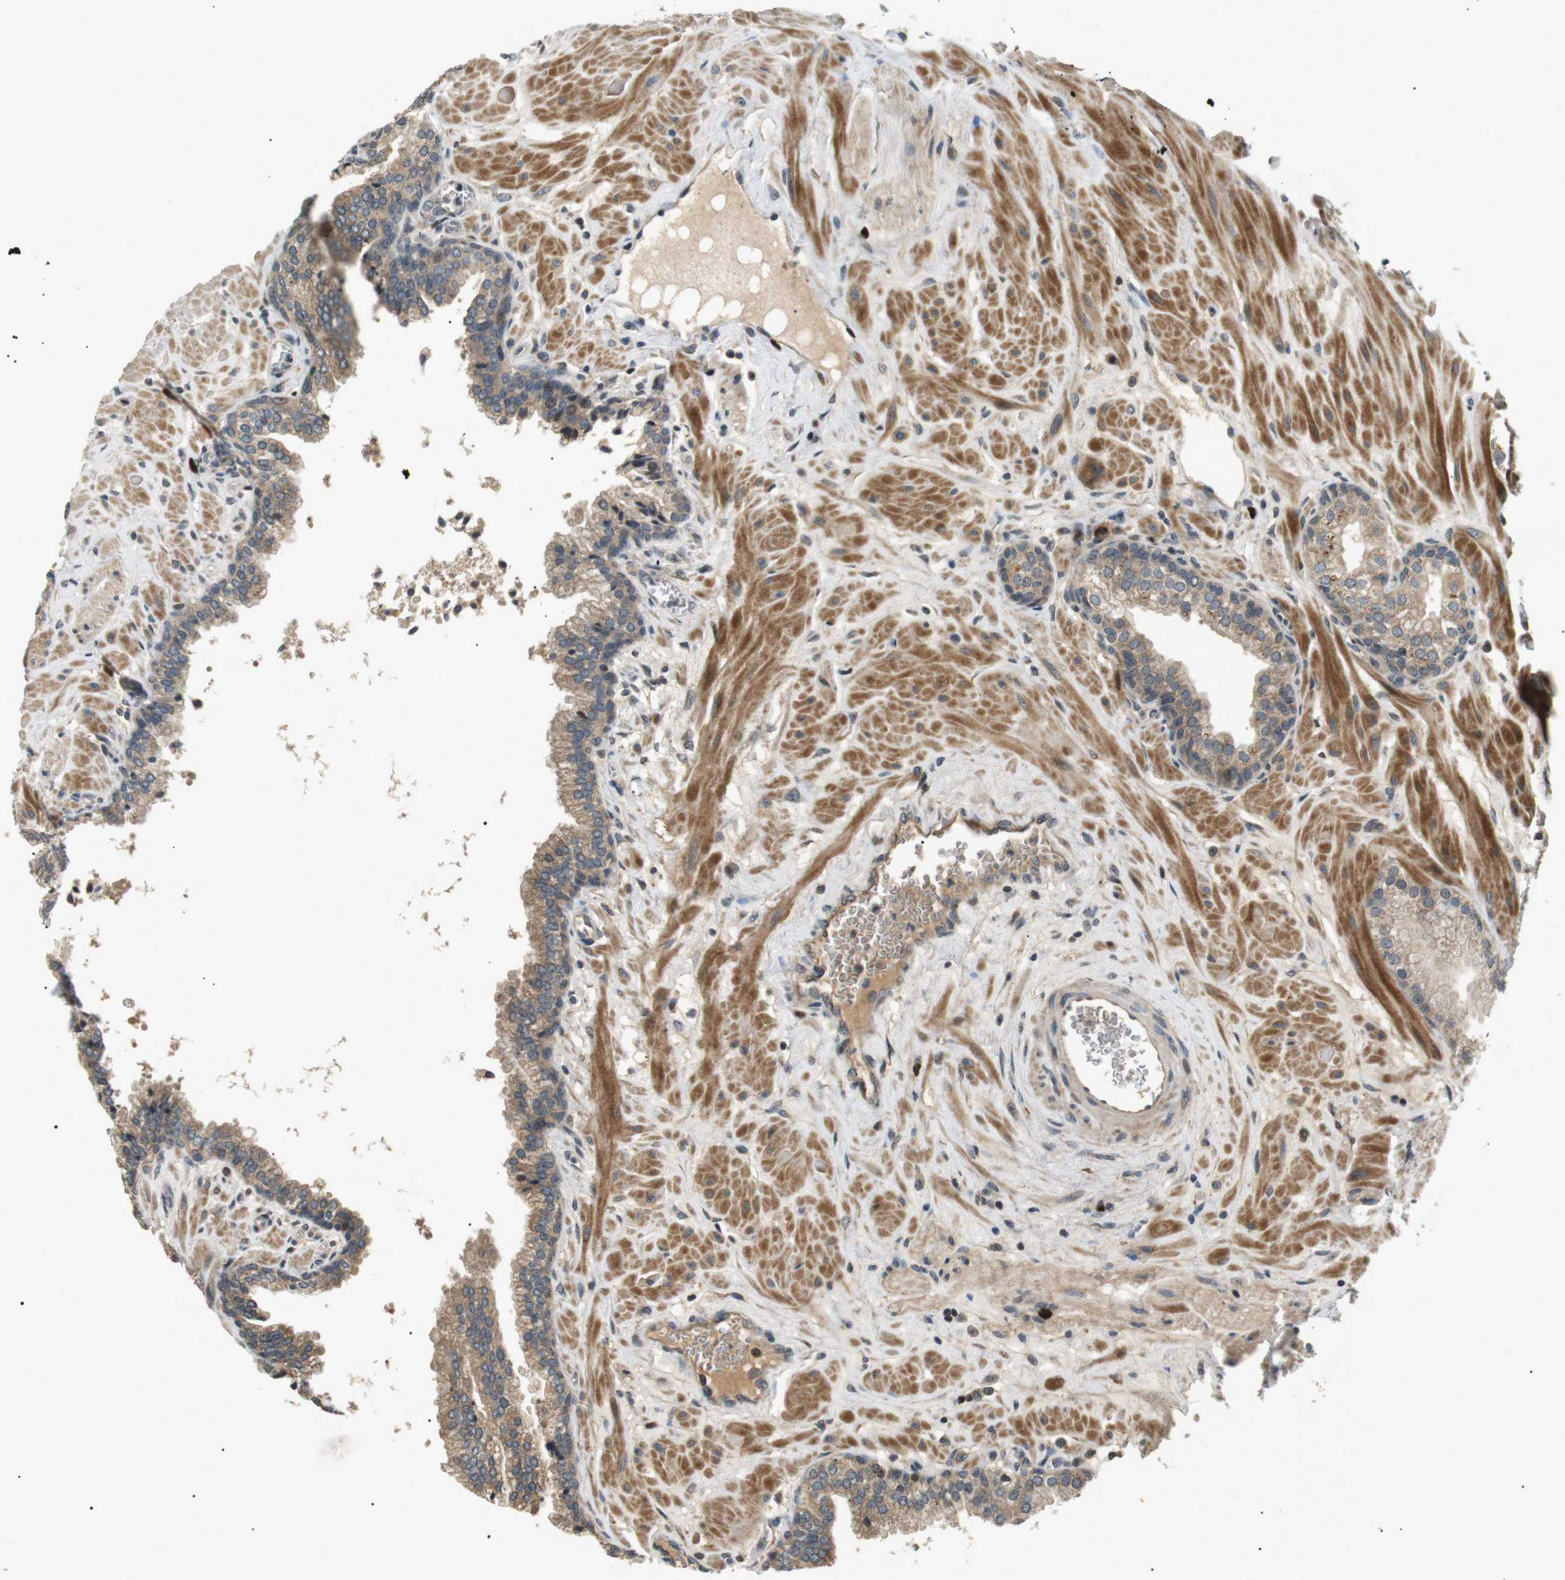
{"staining": {"intensity": "weak", "quantity": ">75%", "location": "cytoplasmic/membranous"}, "tissue": "prostate", "cell_type": "Glandular cells", "image_type": "normal", "snomed": [{"axis": "morphology", "description": "Normal tissue, NOS"}, {"axis": "morphology", "description": "Urothelial carcinoma, Low grade"}, {"axis": "topography", "description": "Urinary bladder"}, {"axis": "topography", "description": "Prostate"}], "caption": "IHC micrograph of normal human prostate stained for a protein (brown), which shows low levels of weak cytoplasmic/membranous expression in approximately >75% of glandular cells.", "gene": "HSPA13", "patient": {"sex": "male", "age": 60}}